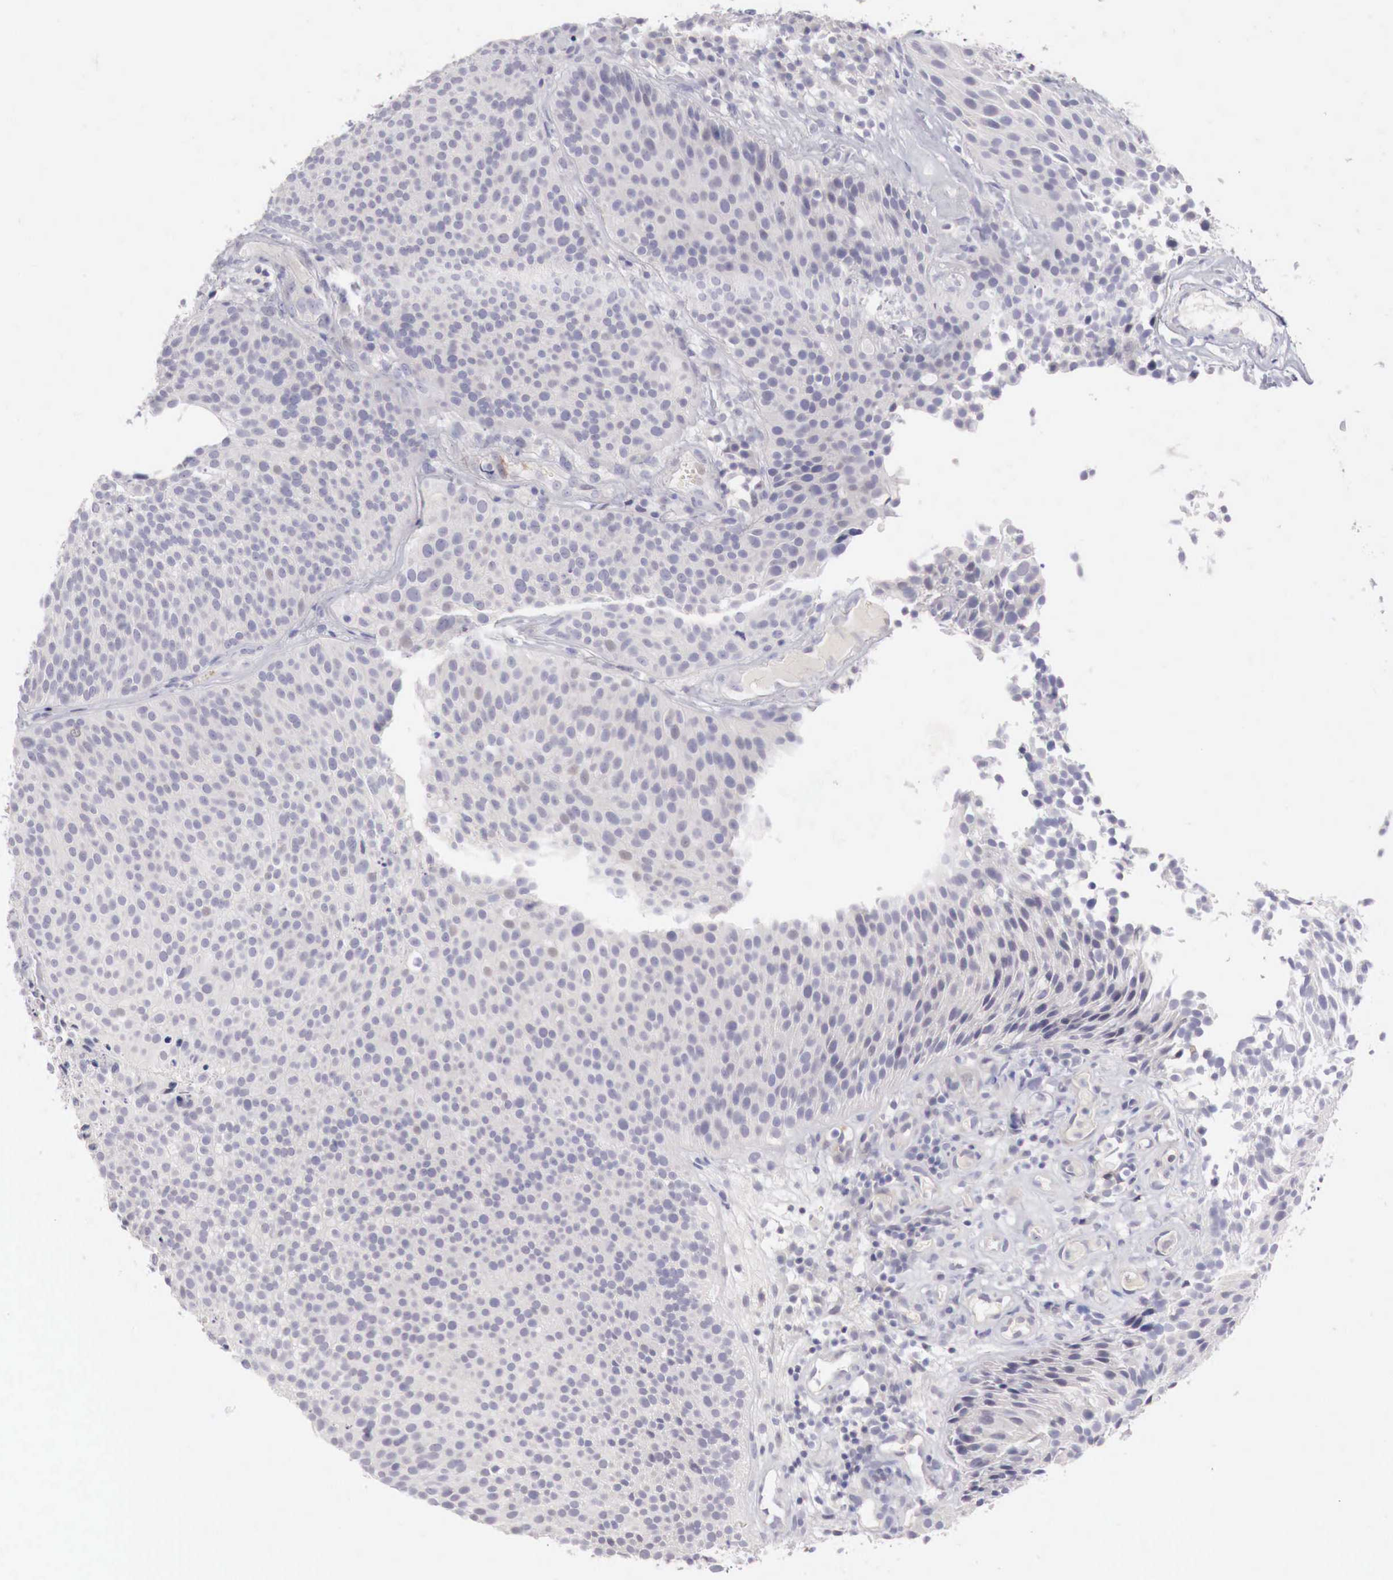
{"staining": {"intensity": "negative", "quantity": "none", "location": "none"}, "tissue": "urothelial cancer", "cell_type": "Tumor cells", "image_type": "cancer", "snomed": [{"axis": "morphology", "description": "Urothelial carcinoma, Low grade"}, {"axis": "topography", "description": "Urinary bladder"}], "caption": "Immunohistochemistry of urothelial carcinoma (low-grade) demonstrates no staining in tumor cells.", "gene": "GATA1", "patient": {"sex": "male", "age": 85}}